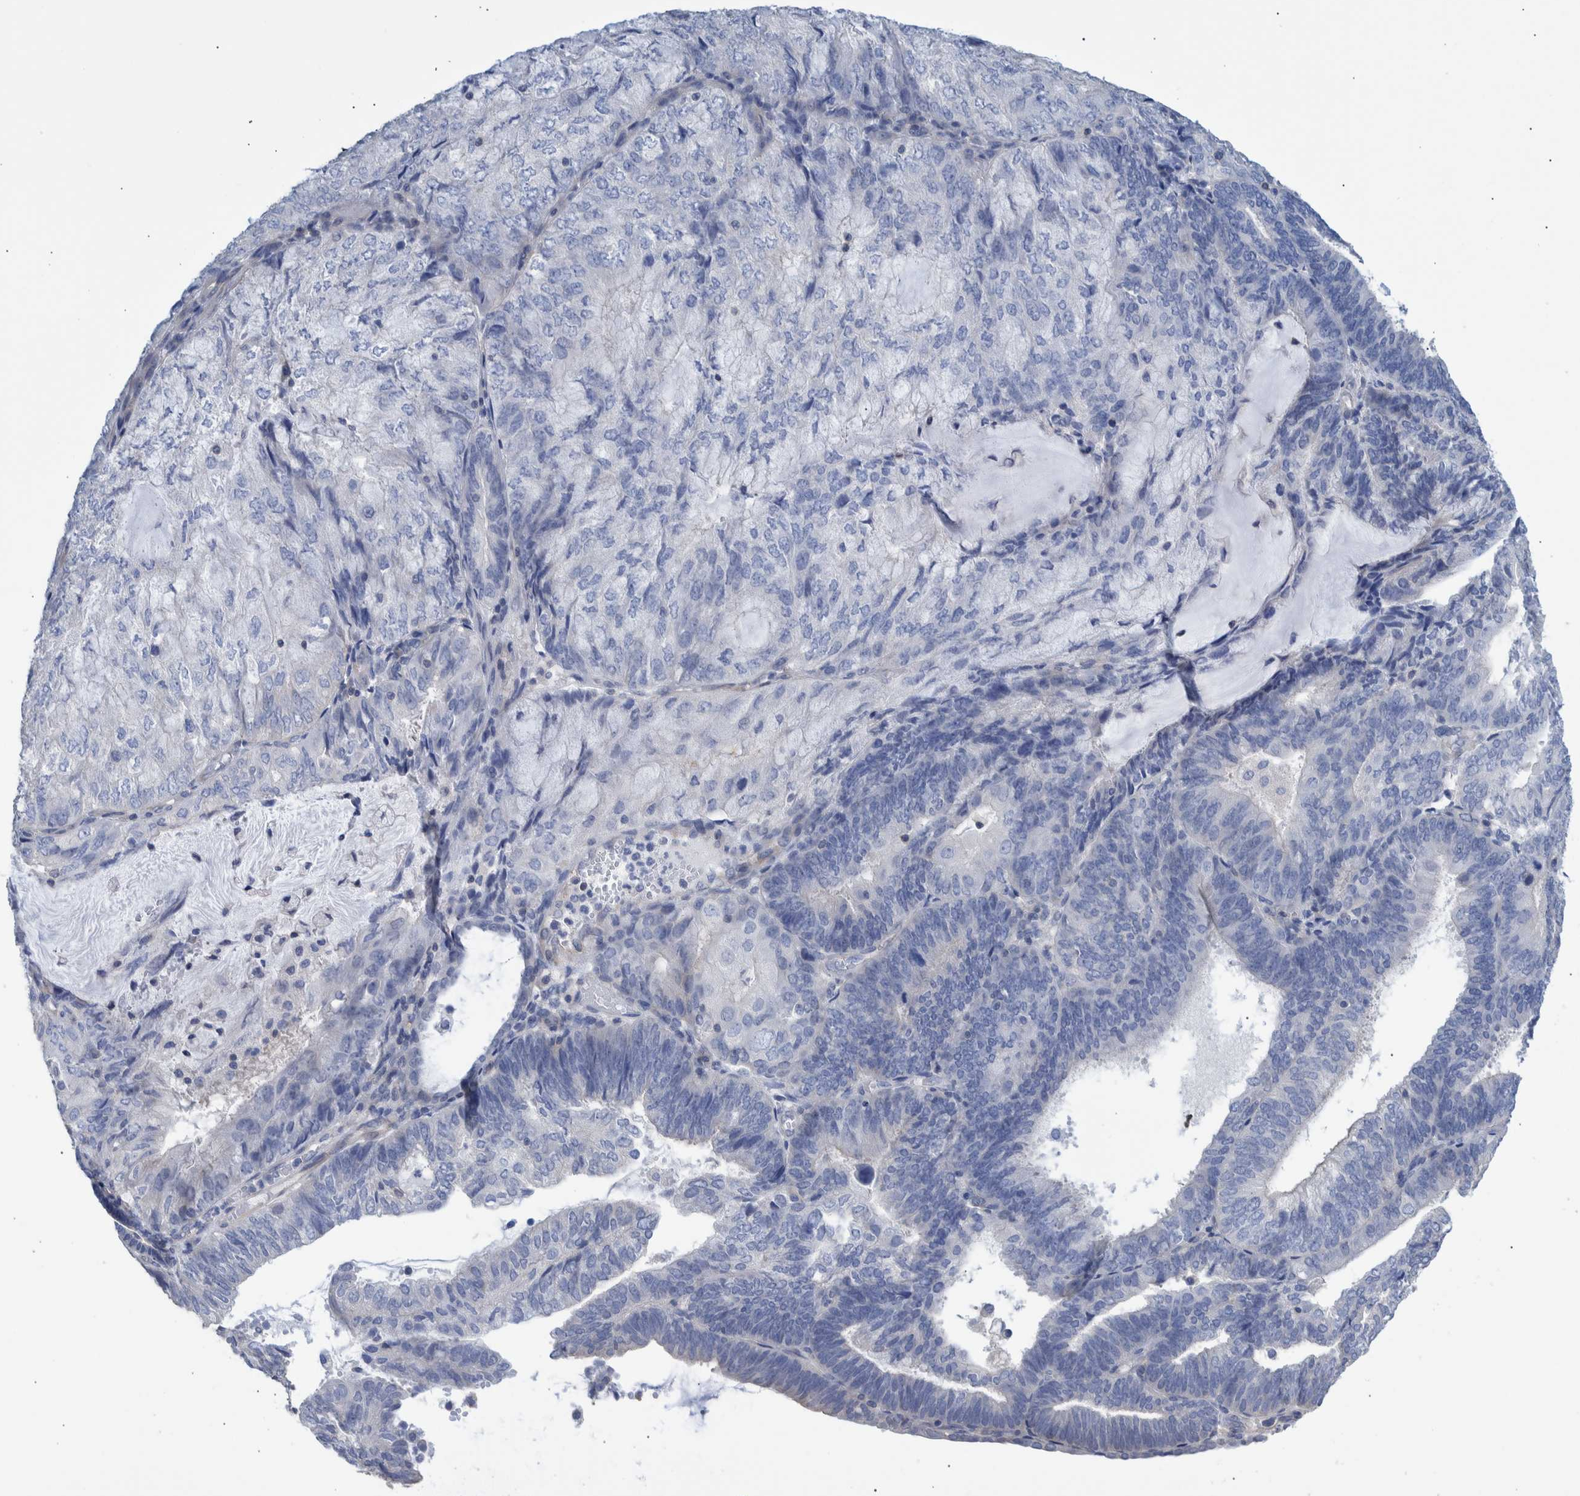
{"staining": {"intensity": "negative", "quantity": "none", "location": "none"}, "tissue": "endometrial cancer", "cell_type": "Tumor cells", "image_type": "cancer", "snomed": [{"axis": "morphology", "description": "Adenocarcinoma, NOS"}, {"axis": "topography", "description": "Endometrium"}], "caption": "This is an immunohistochemistry (IHC) micrograph of human endometrial cancer. There is no positivity in tumor cells.", "gene": "PPP3CC", "patient": {"sex": "female", "age": 81}}